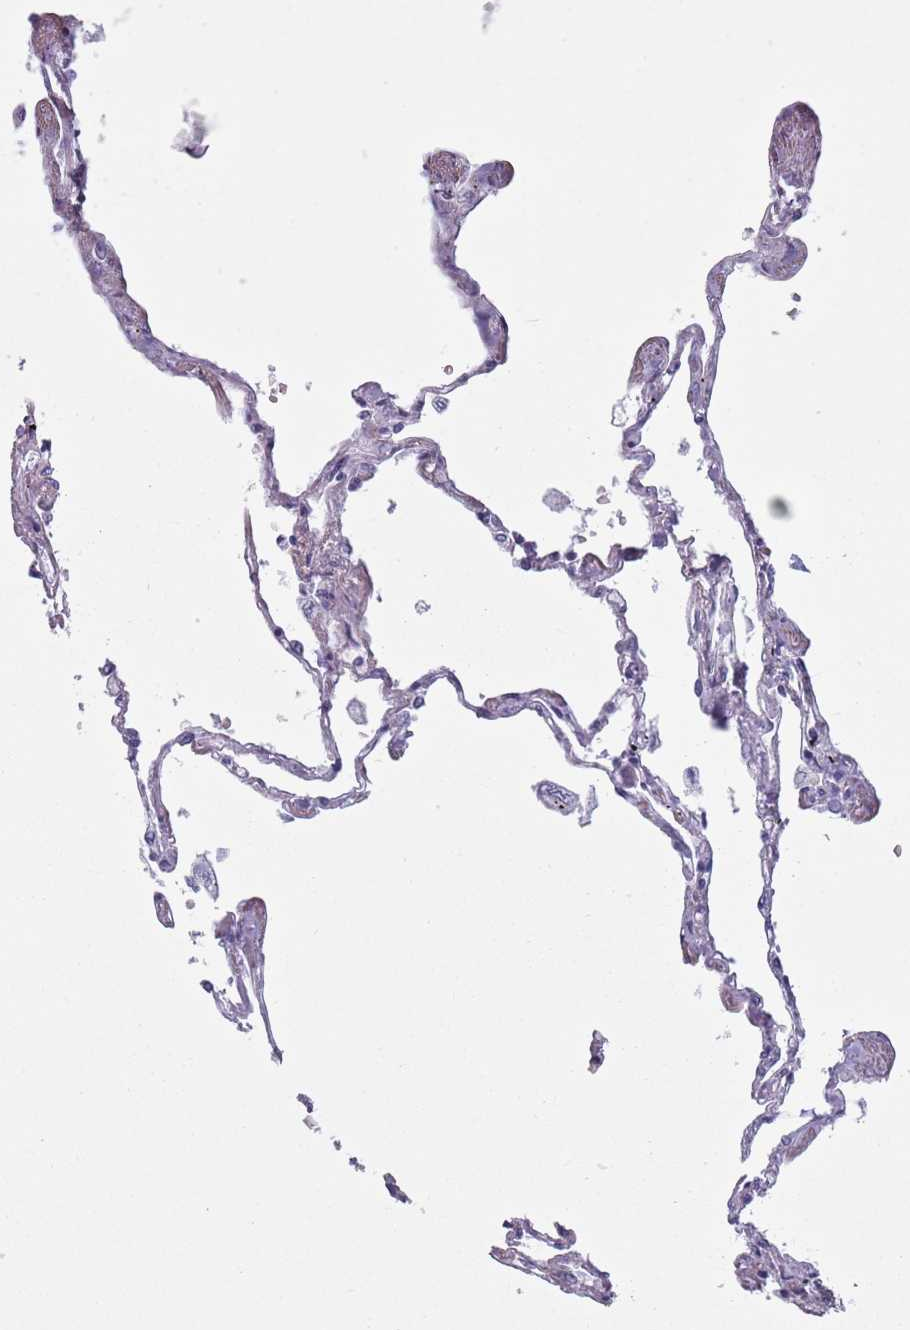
{"staining": {"intensity": "weak", "quantity": "<25%", "location": "cytoplasmic/membranous"}, "tissue": "lung", "cell_type": "Alveolar cells", "image_type": "normal", "snomed": [{"axis": "morphology", "description": "Normal tissue, NOS"}, {"axis": "topography", "description": "Lung"}], "caption": "DAB (3,3'-diaminobenzidine) immunohistochemical staining of benign lung exhibits no significant expression in alveolar cells. (DAB (3,3'-diaminobenzidine) IHC with hematoxylin counter stain).", "gene": "ZKSCAN2", "patient": {"sex": "female", "age": 67}}